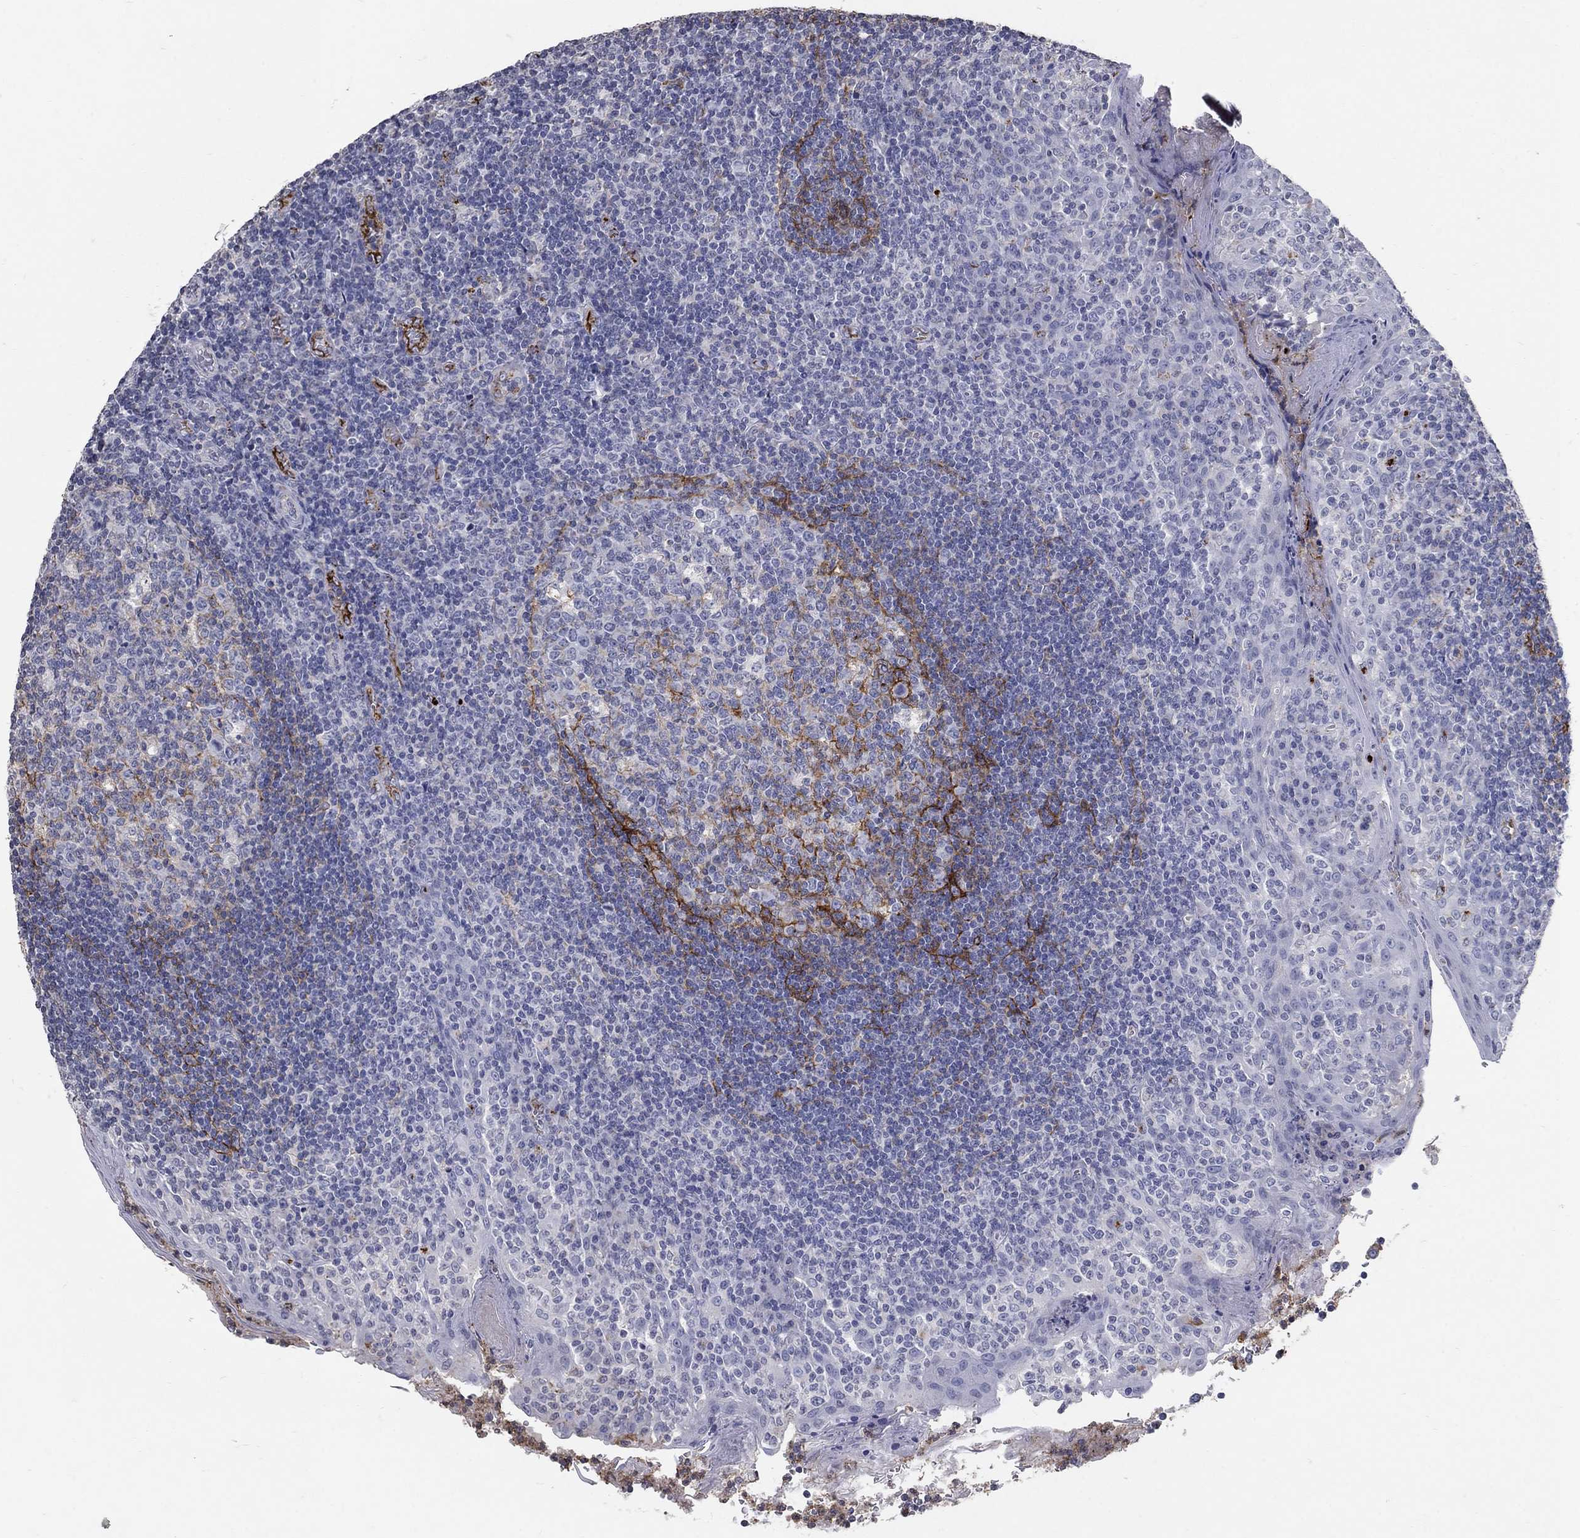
{"staining": {"intensity": "strong", "quantity": "<25%", "location": "cytoplasmic/membranous"}, "tissue": "tonsil", "cell_type": "Germinal center cells", "image_type": "normal", "snomed": [{"axis": "morphology", "description": "Normal tissue, NOS"}, {"axis": "topography", "description": "Tonsil"}], "caption": "About <25% of germinal center cells in benign tonsil display strong cytoplasmic/membranous protein staining as visualized by brown immunohistochemical staining.", "gene": "TINAG", "patient": {"sex": "female", "age": 13}}